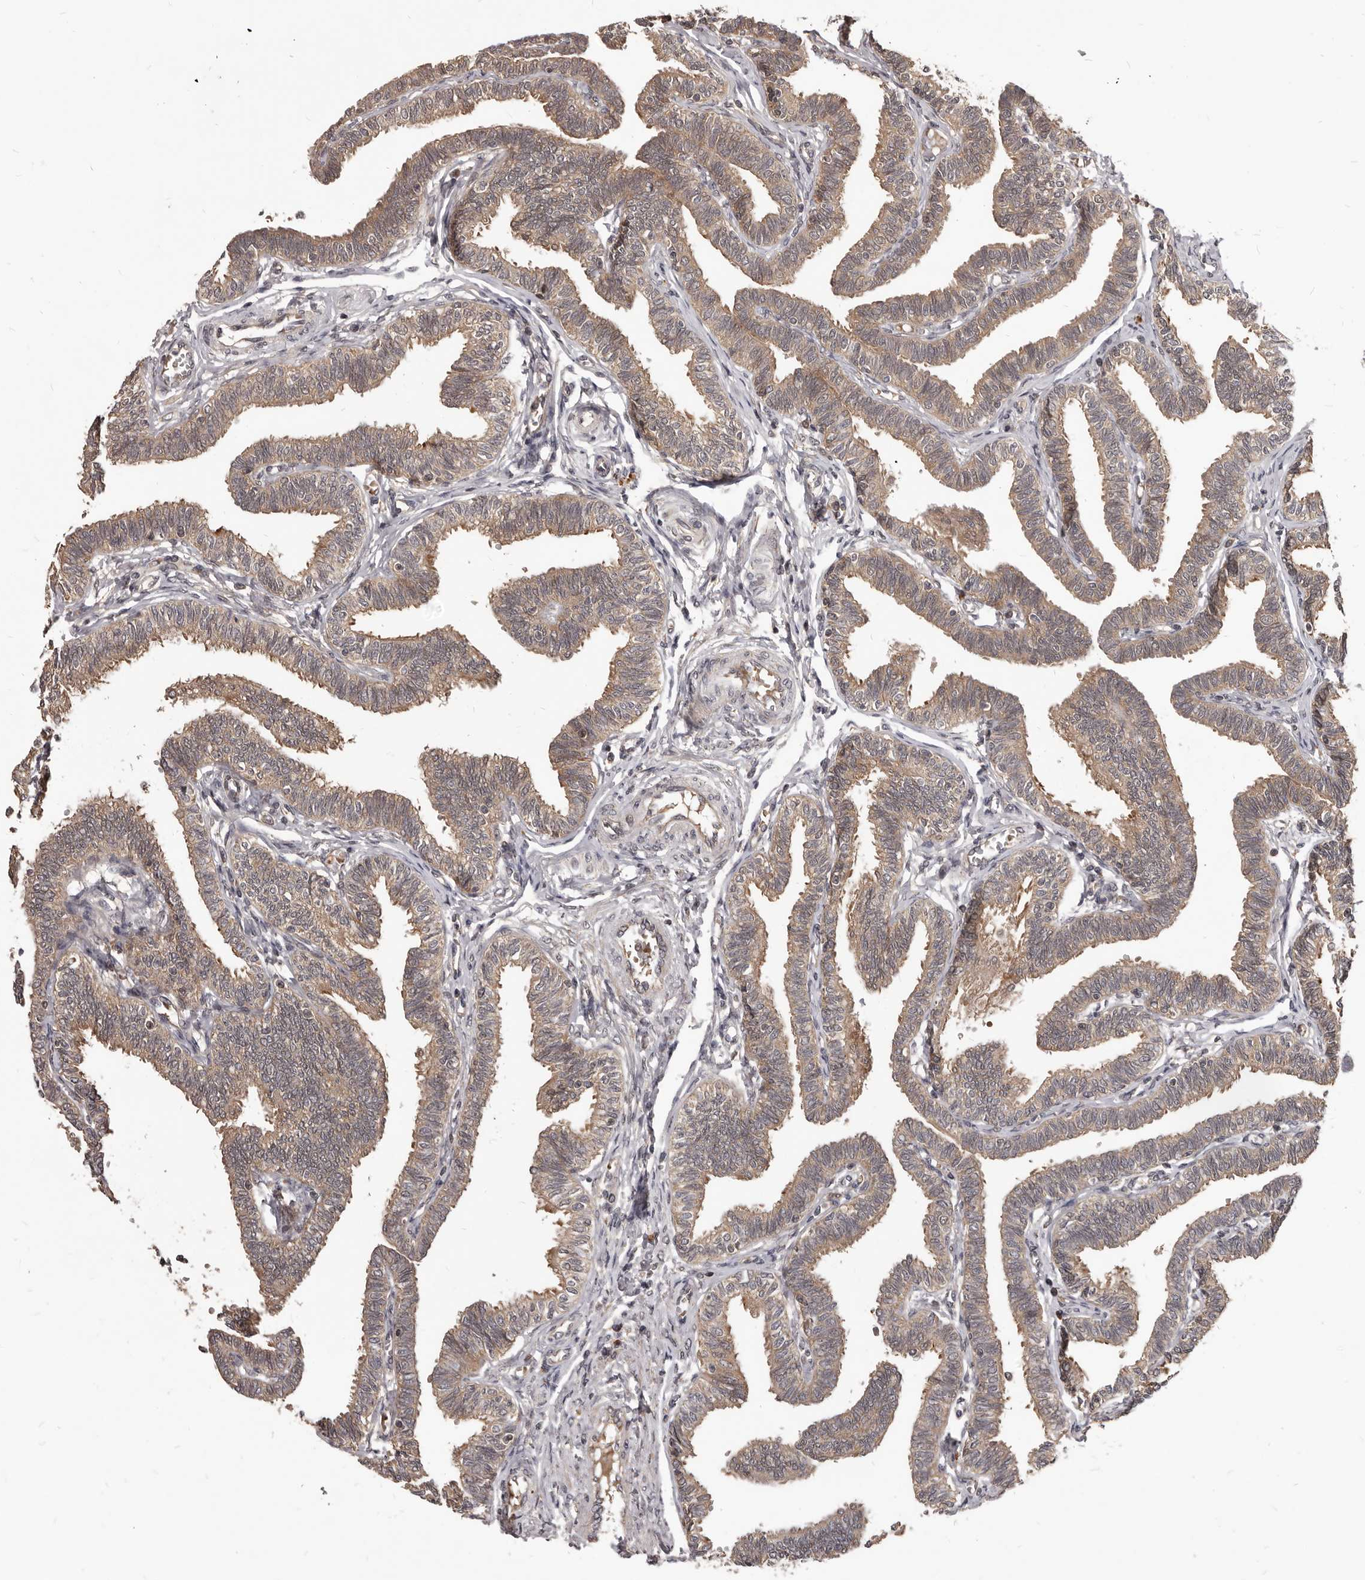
{"staining": {"intensity": "moderate", "quantity": ">75%", "location": "cytoplasmic/membranous"}, "tissue": "fallopian tube", "cell_type": "Glandular cells", "image_type": "normal", "snomed": [{"axis": "morphology", "description": "Normal tissue, NOS"}, {"axis": "topography", "description": "Fallopian tube"}, {"axis": "topography", "description": "Ovary"}], "caption": "Human fallopian tube stained with a brown dye reveals moderate cytoplasmic/membranous positive staining in about >75% of glandular cells.", "gene": "GABPB2", "patient": {"sex": "female", "age": 23}}